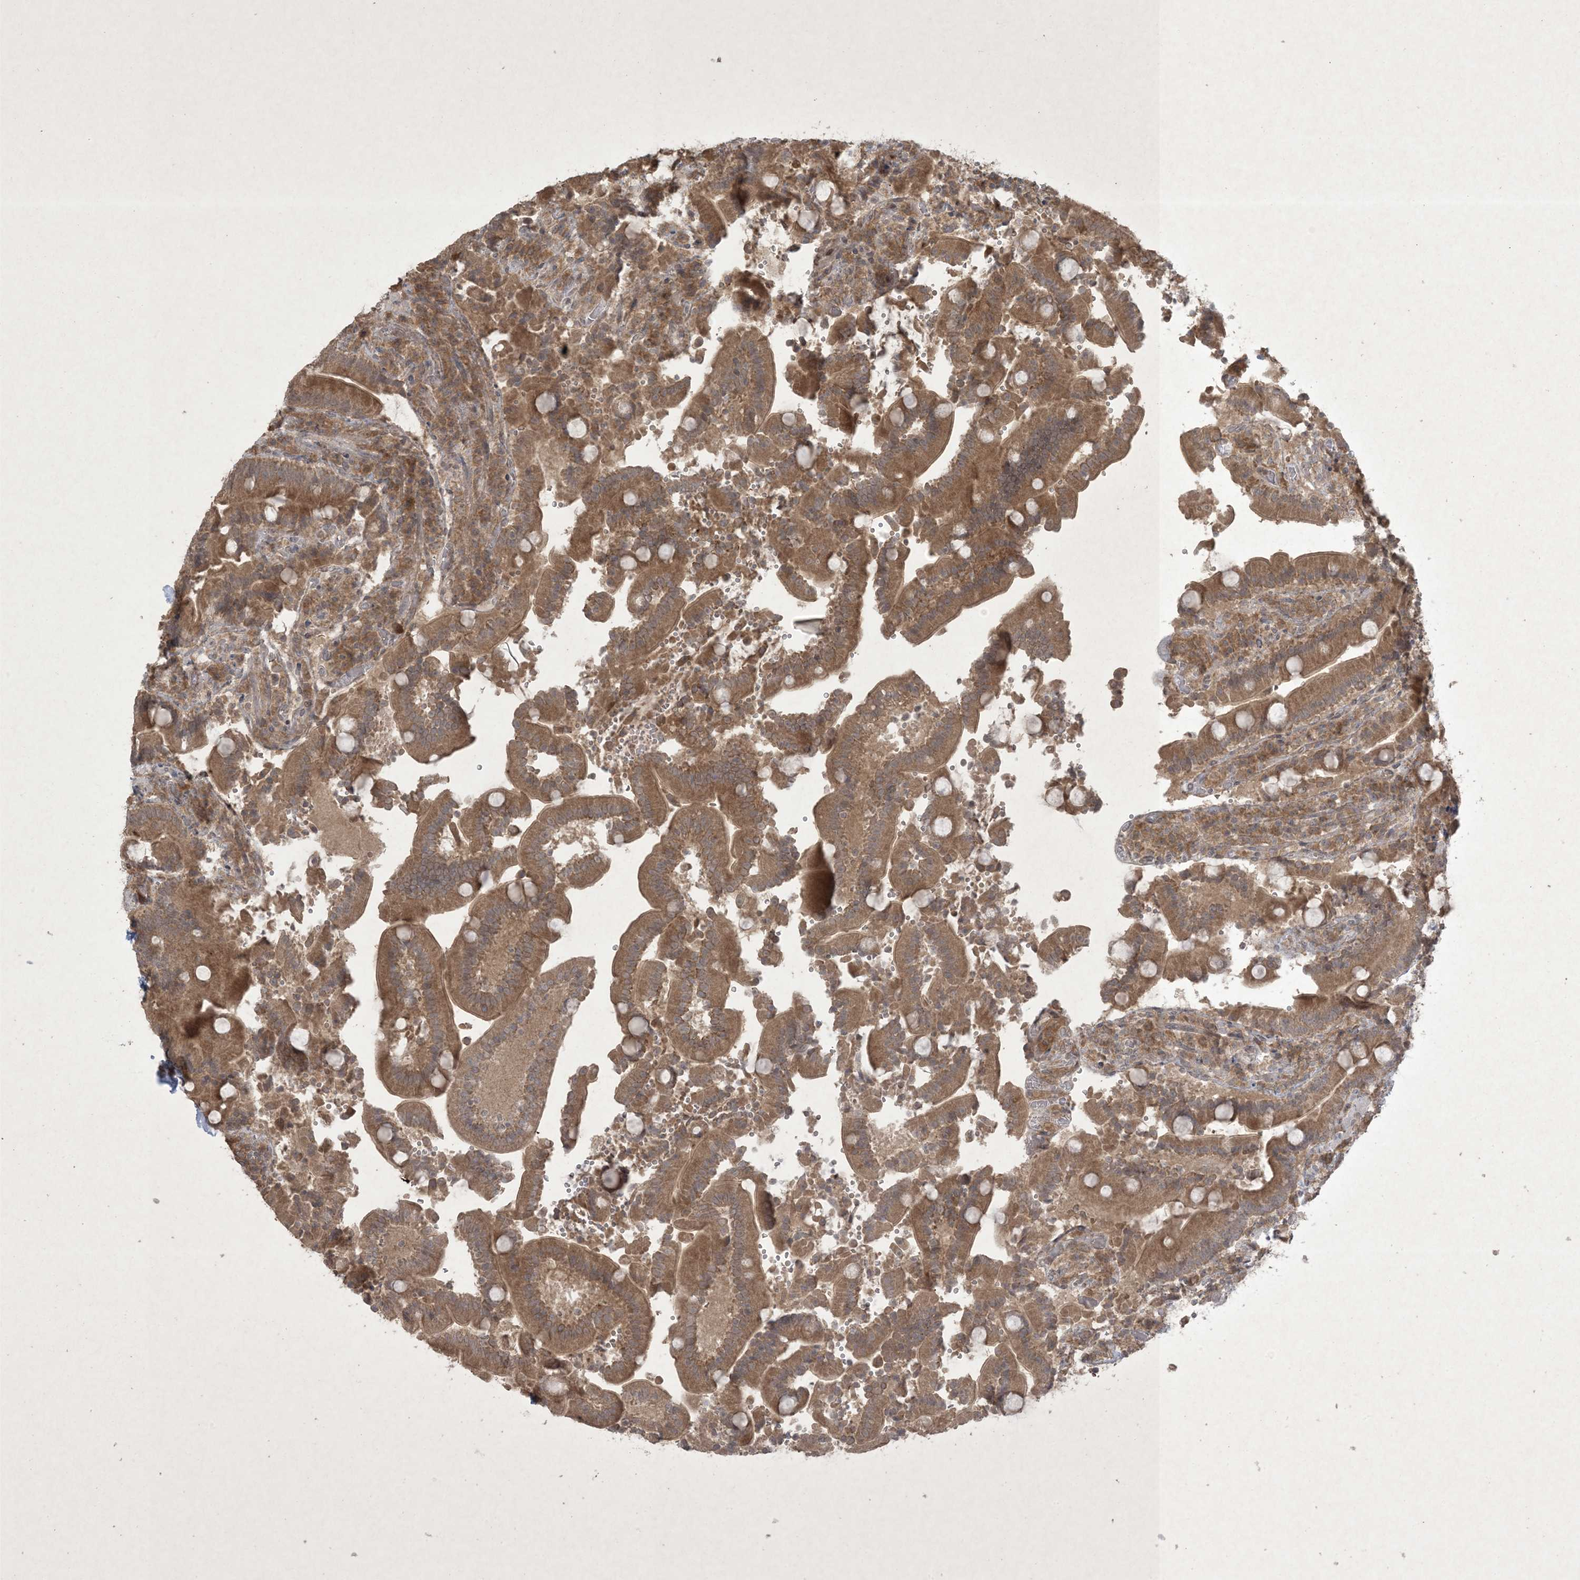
{"staining": {"intensity": "moderate", "quantity": ">75%", "location": "cytoplasmic/membranous"}, "tissue": "duodenum", "cell_type": "Glandular cells", "image_type": "normal", "snomed": [{"axis": "morphology", "description": "Normal tissue, NOS"}, {"axis": "topography", "description": "Duodenum"}], "caption": "Duodenum stained with DAB (3,3'-diaminobenzidine) immunohistochemistry exhibits medium levels of moderate cytoplasmic/membranous positivity in approximately >75% of glandular cells. (DAB IHC, brown staining for protein, blue staining for nuclei).", "gene": "NRBP2", "patient": {"sex": "female", "age": 62}}